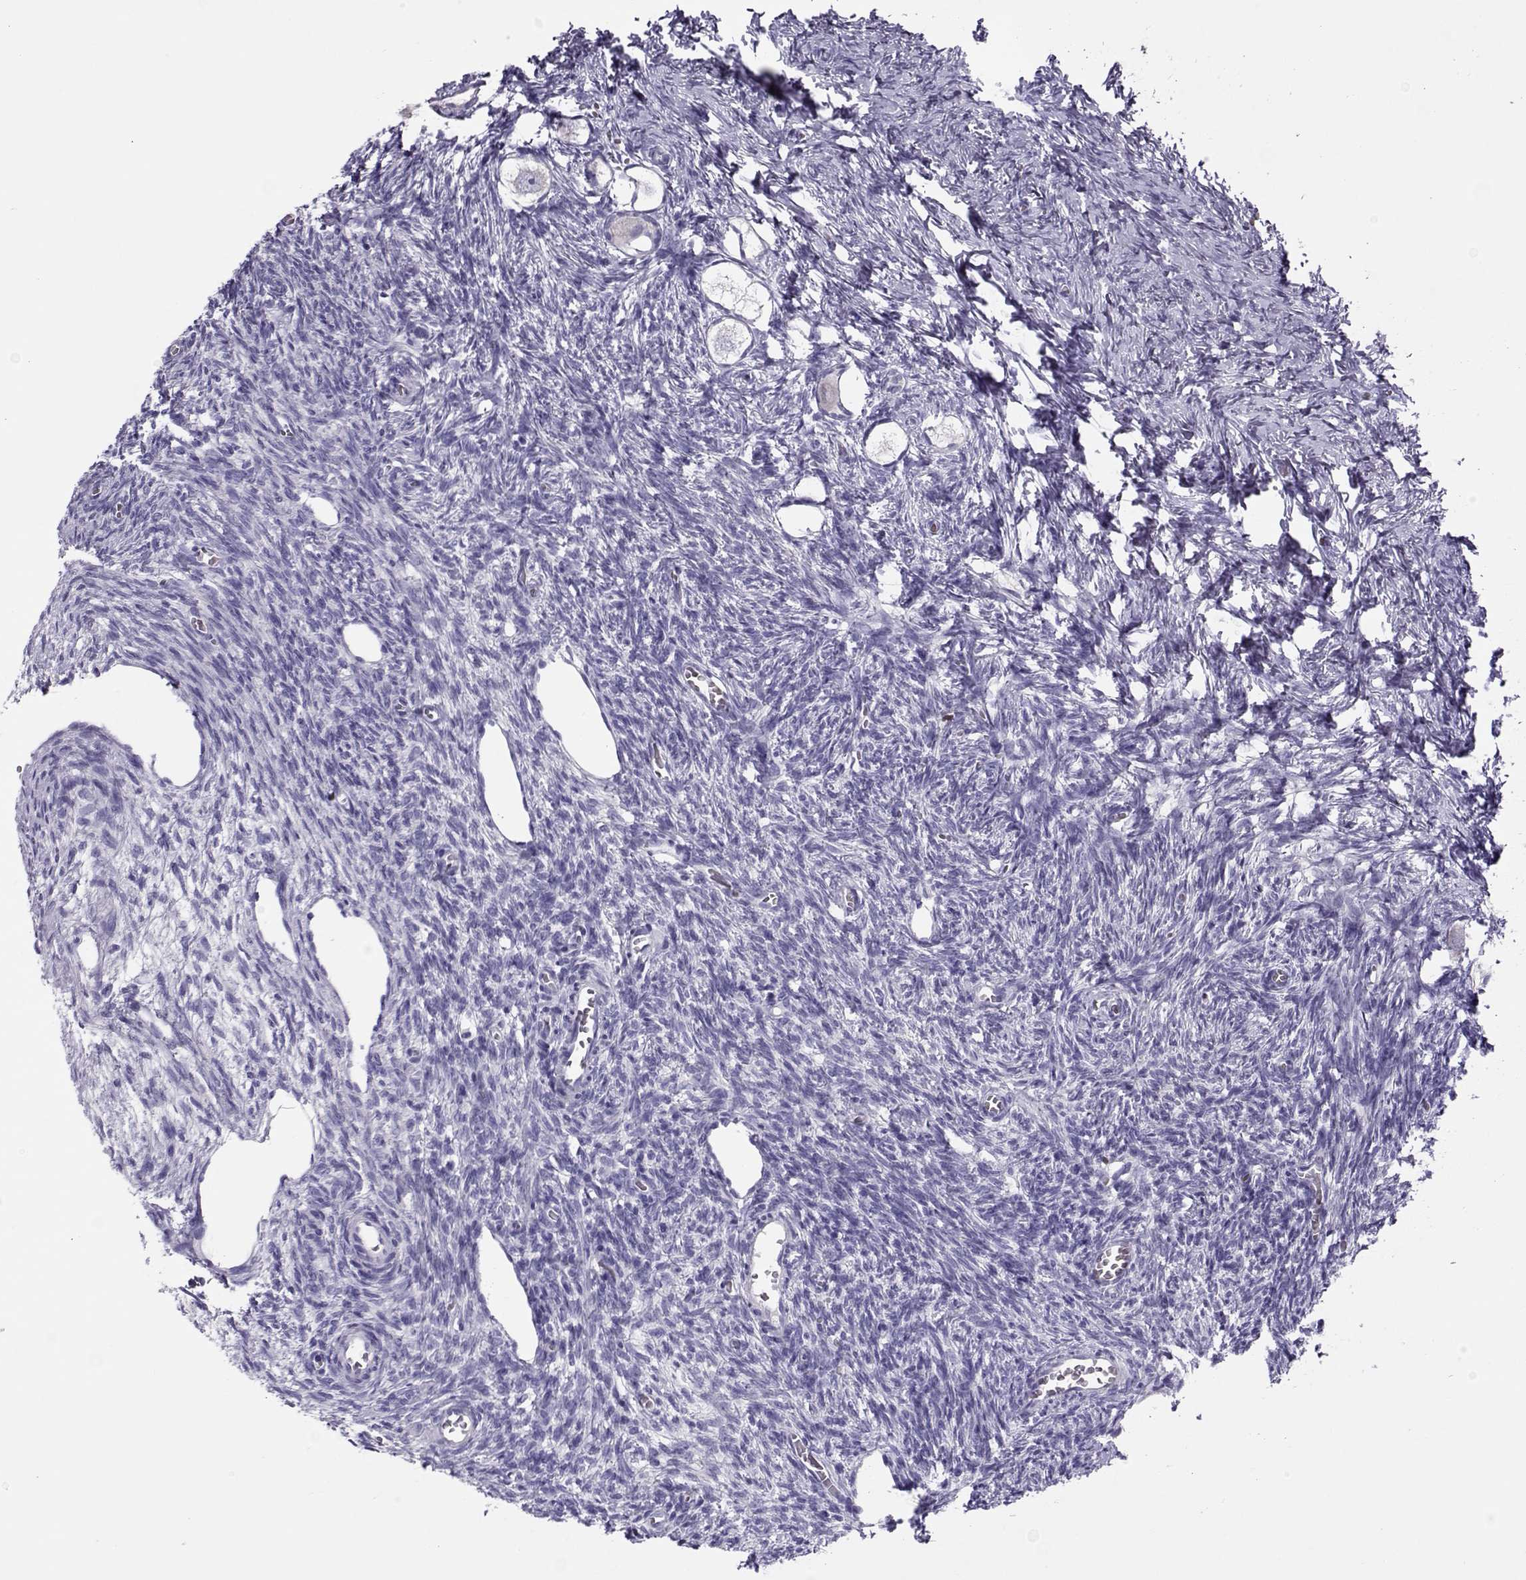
{"staining": {"intensity": "negative", "quantity": "none", "location": "none"}, "tissue": "ovary", "cell_type": "Follicle cells", "image_type": "normal", "snomed": [{"axis": "morphology", "description": "Normal tissue, NOS"}, {"axis": "topography", "description": "Ovary"}], "caption": "An immunohistochemistry (IHC) micrograph of unremarkable ovary is shown. There is no staining in follicle cells of ovary. (DAB immunohistochemistry visualized using brightfield microscopy, high magnification).", "gene": "LINGO1", "patient": {"sex": "female", "age": 27}}